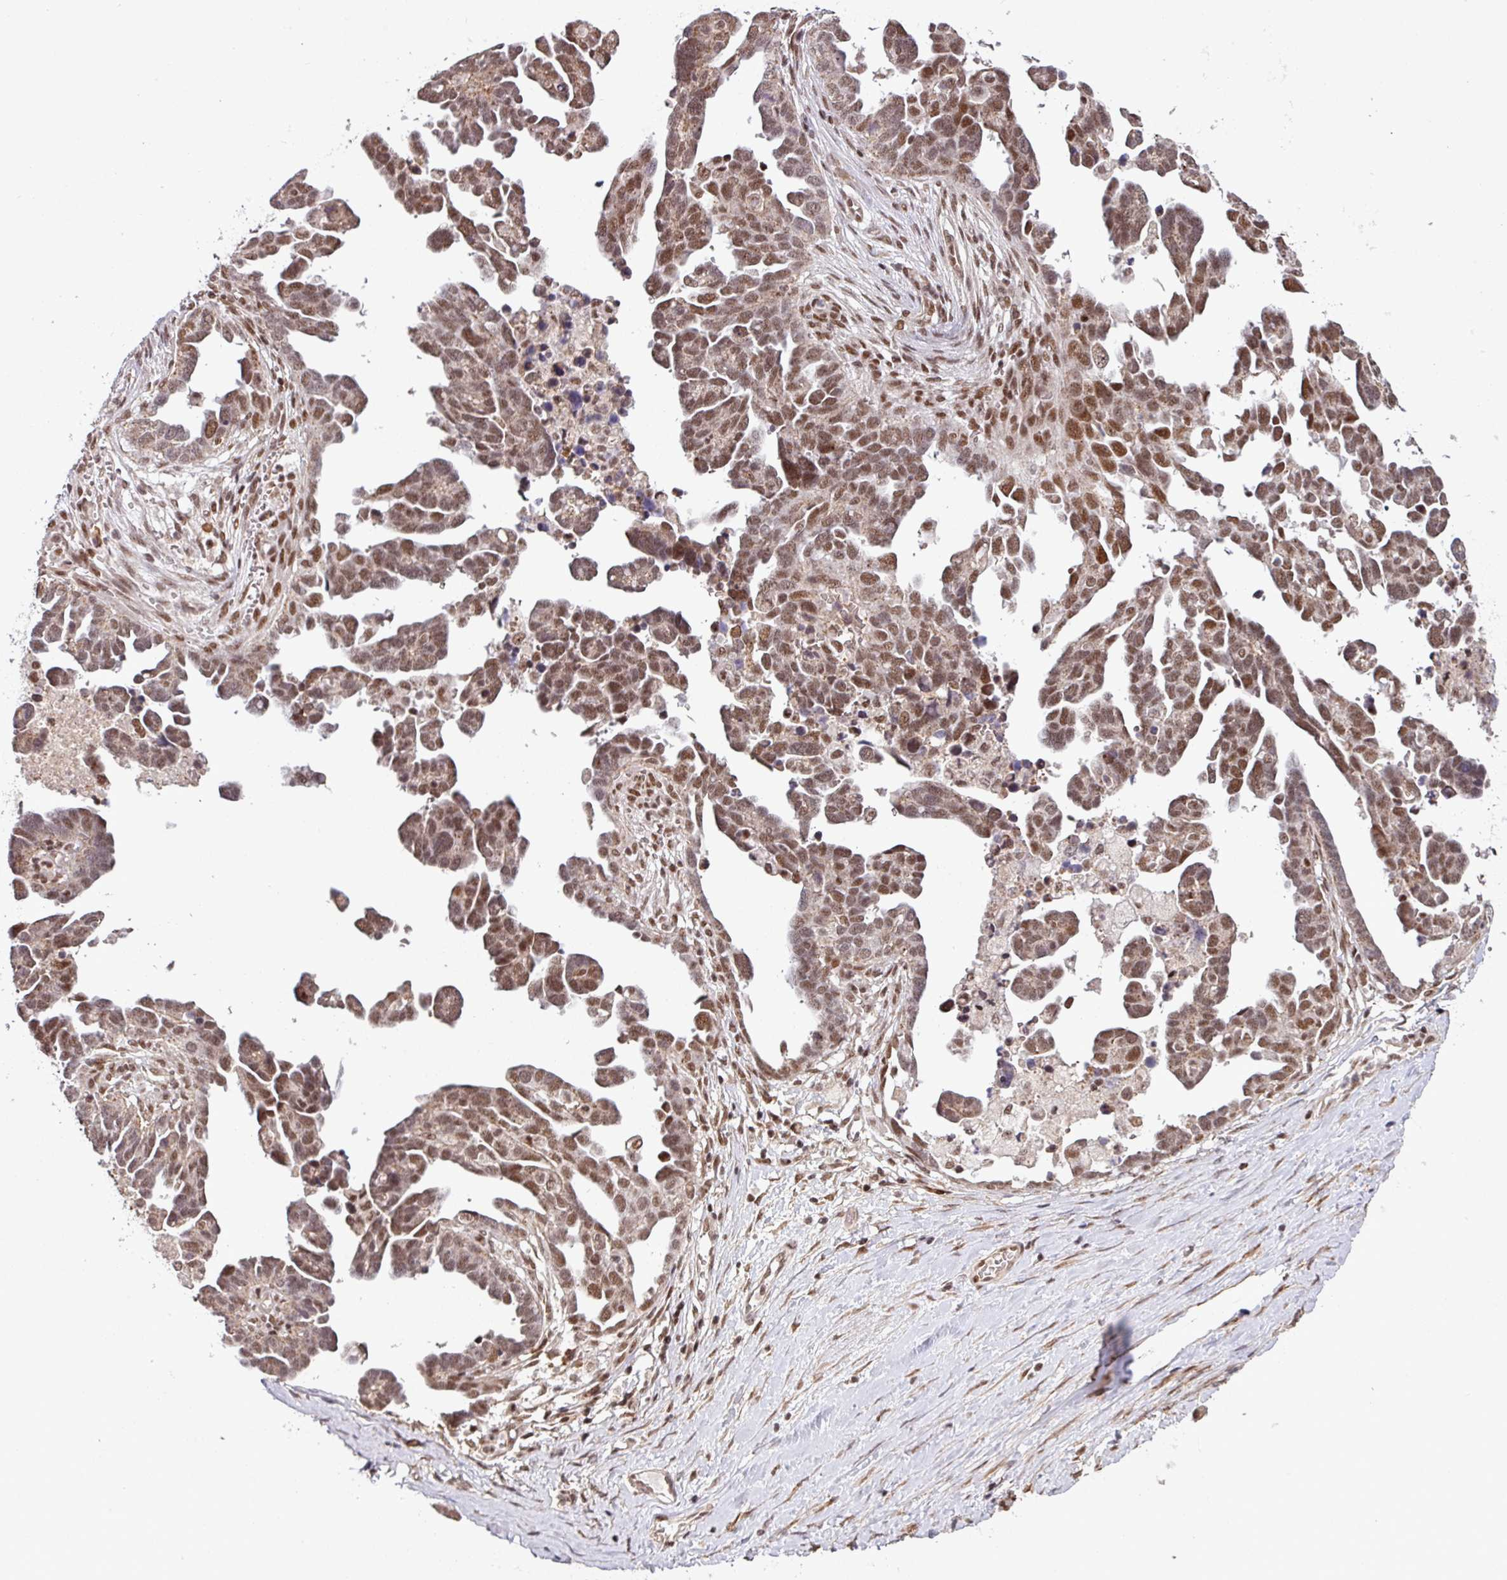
{"staining": {"intensity": "moderate", "quantity": ">75%", "location": "nuclear"}, "tissue": "ovarian cancer", "cell_type": "Tumor cells", "image_type": "cancer", "snomed": [{"axis": "morphology", "description": "Cystadenocarcinoma, serous, NOS"}, {"axis": "topography", "description": "Ovary"}], "caption": "Protein positivity by immunohistochemistry demonstrates moderate nuclear positivity in approximately >75% of tumor cells in ovarian serous cystadenocarcinoma. (DAB = brown stain, brightfield microscopy at high magnification).", "gene": "PHF23", "patient": {"sex": "female", "age": 54}}